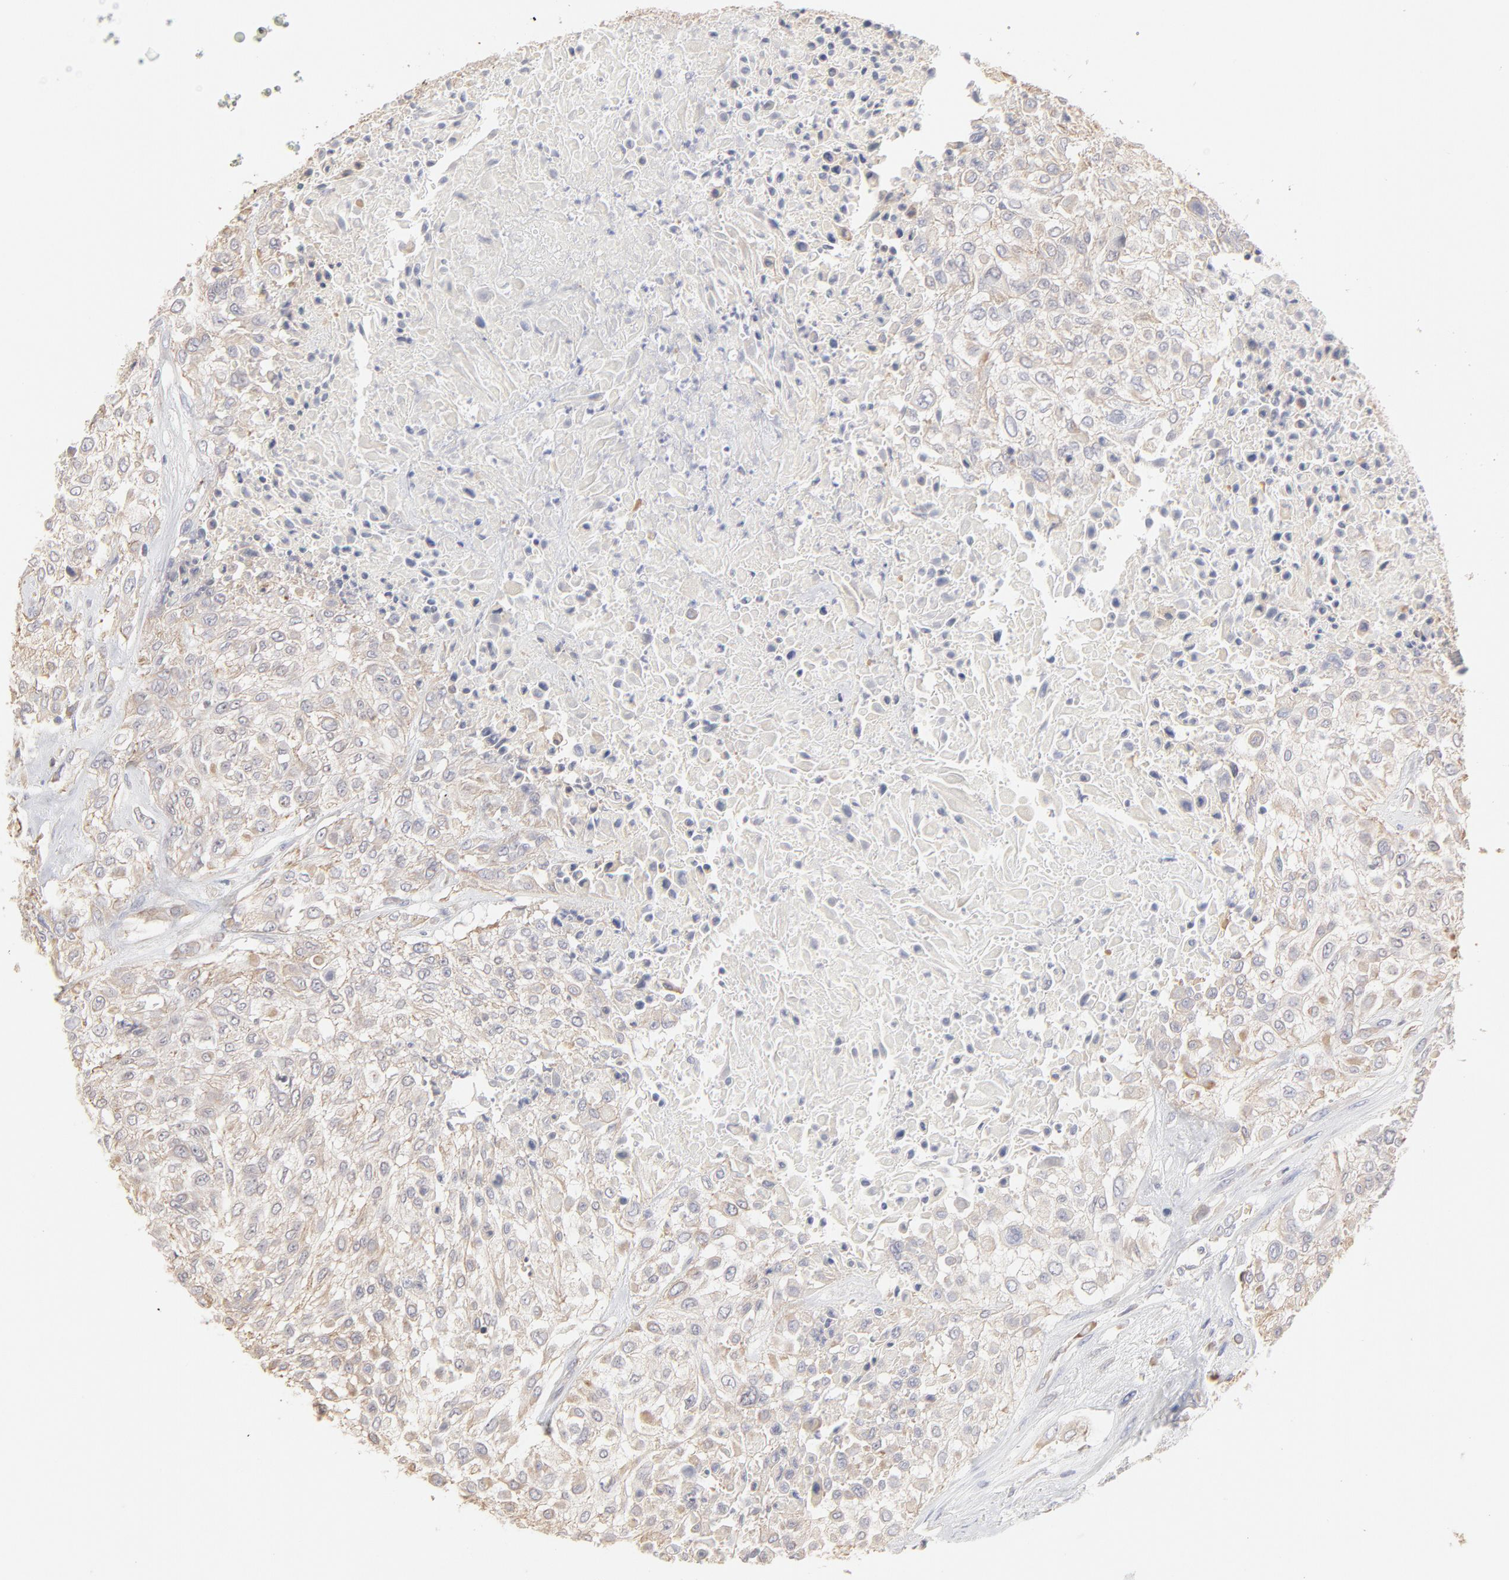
{"staining": {"intensity": "weak", "quantity": ">75%", "location": "cytoplasmic/membranous"}, "tissue": "urothelial cancer", "cell_type": "Tumor cells", "image_type": "cancer", "snomed": [{"axis": "morphology", "description": "Urothelial carcinoma, High grade"}, {"axis": "topography", "description": "Urinary bladder"}], "caption": "Immunohistochemical staining of human urothelial cancer shows low levels of weak cytoplasmic/membranous staining in about >75% of tumor cells.", "gene": "ELF3", "patient": {"sex": "male", "age": 57}}